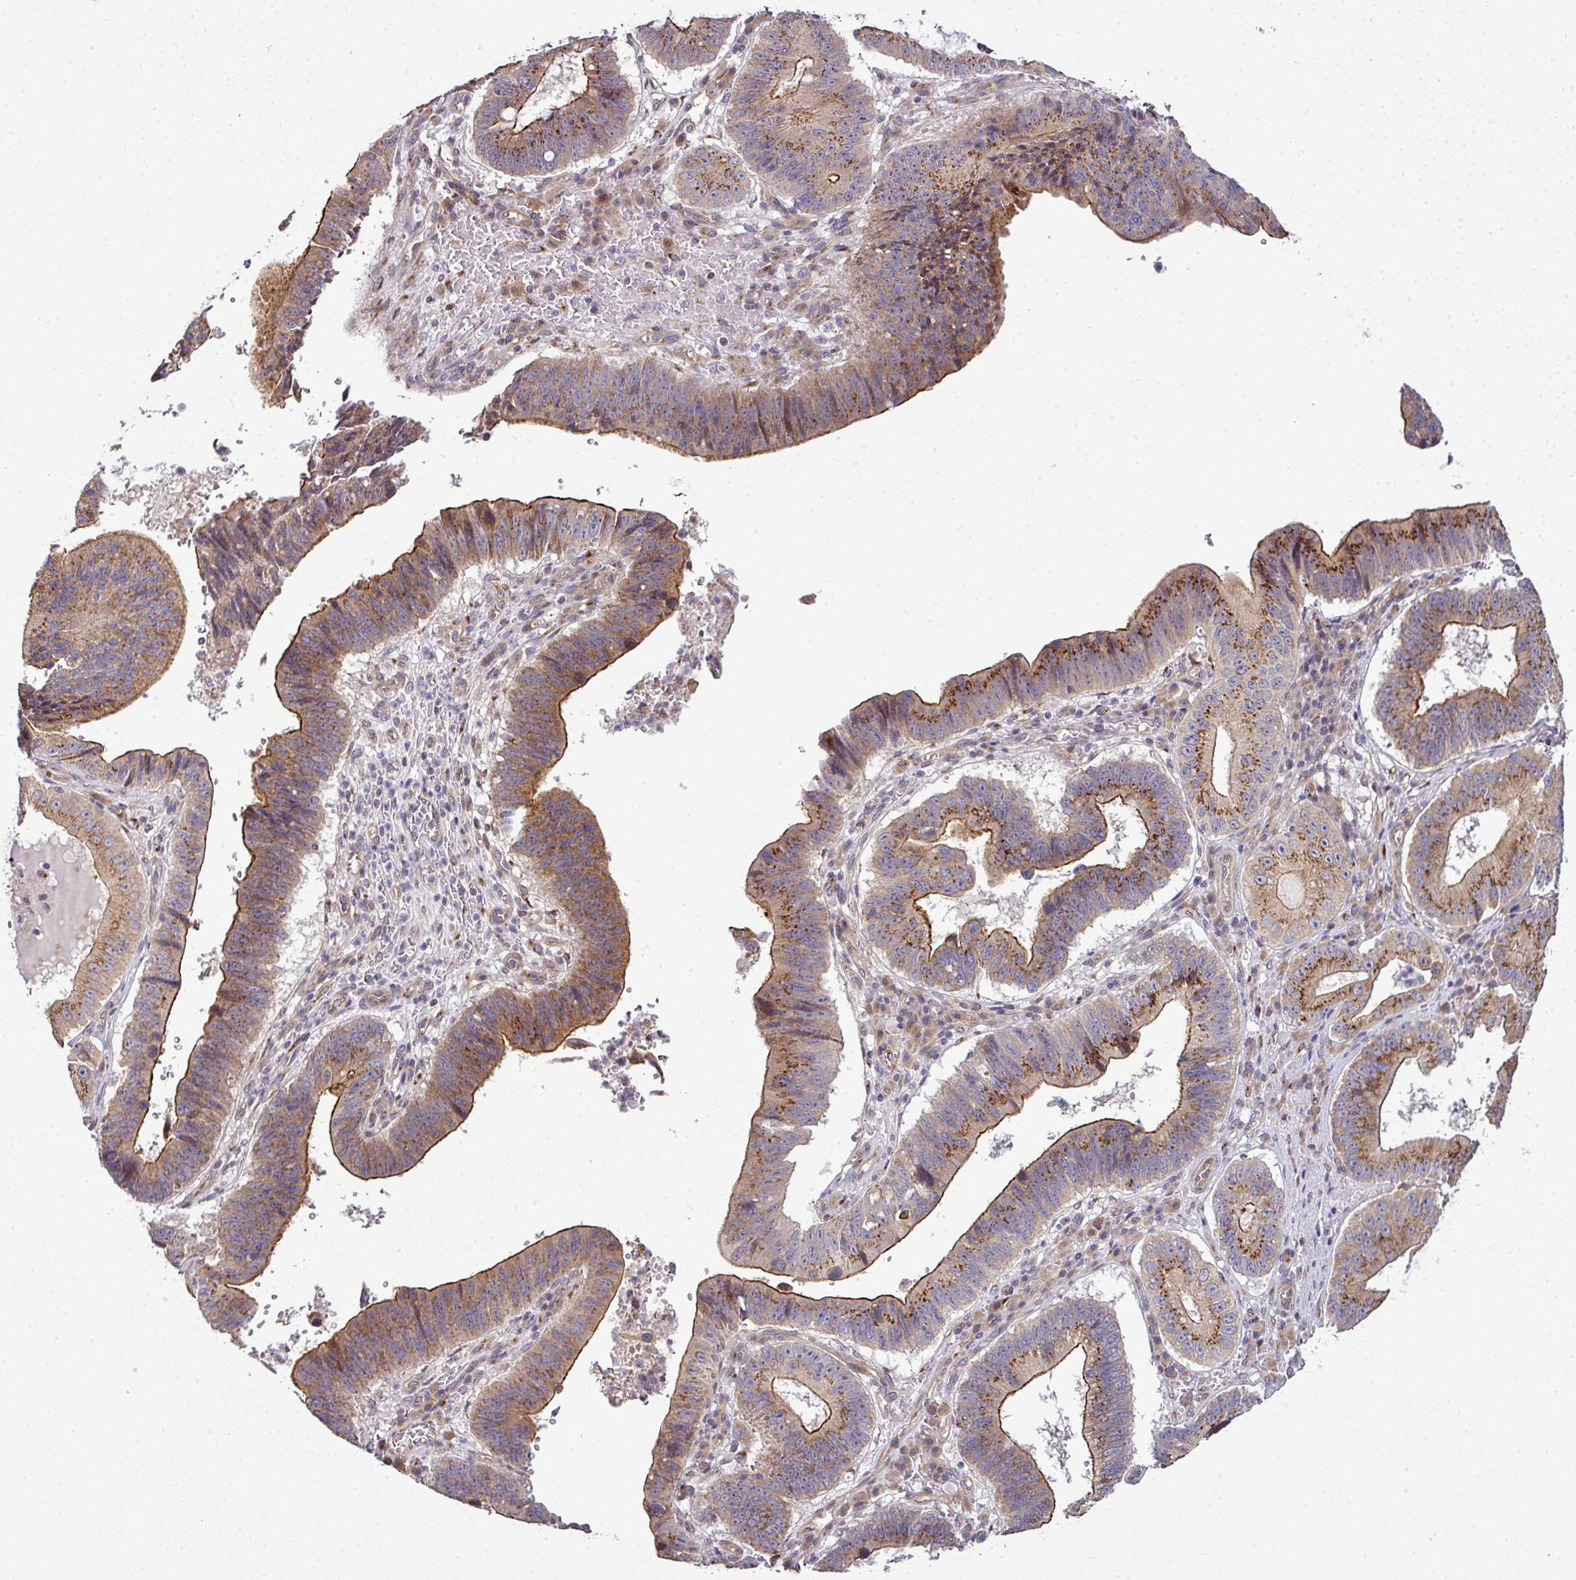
{"staining": {"intensity": "strong", "quantity": ">75%", "location": "cytoplasmic/membranous"}, "tissue": "stomach cancer", "cell_type": "Tumor cells", "image_type": "cancer", "snomed": [{"axis": "morphology", "description": "Adenocarcinoma, NOS"}, {"axis": "topography", "description": "Stomach"}], "caption": "The immunohistochemical stain shows strong cytoplasmic/membranous expression in tumor cells of adenocarcinoma (stomach) tissue.", "gene": "TIMMDC1", "patient": {"sex": "male", "age": 59}}